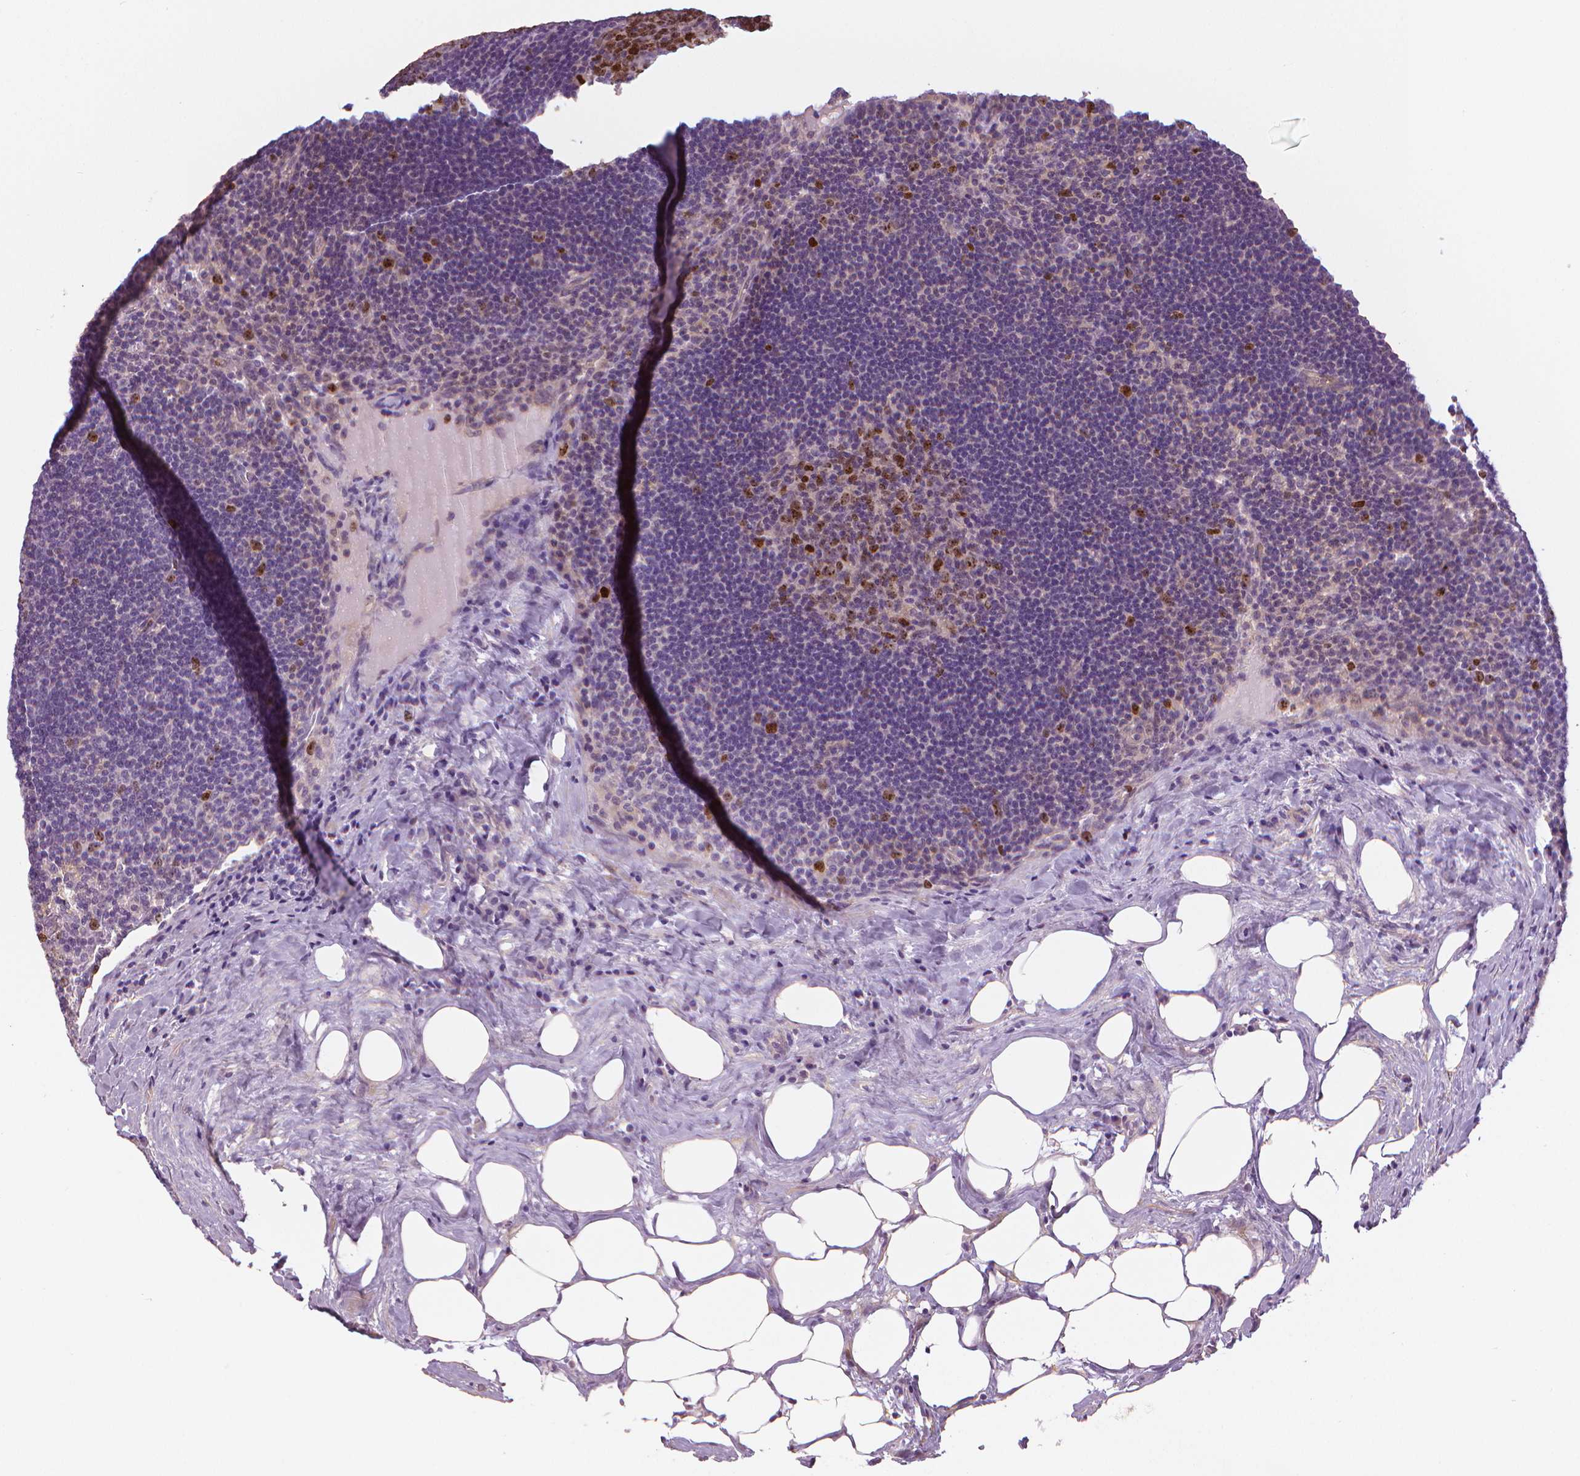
{"staining": {"intensity": "moderate", "quantity": "25%-75%", "location": "nuclear"}, "tissue": "lymph node", "cell_type": "Germinal center cells", "image_type": "normal", "snomed": [{"axis": "morphology", "description": "Normal tissue, NOS"}, {"axis": "topography", "description": "Lymph node"}], "caption": "Germinal center cells reveal medium levels of moderate nuclear expression in approximately 25%-75% of cells in benign human lymph node. (IHC, brightfield microscopy, high magnification).", "gene": "MKI67", "patient": {"sex": "male", "age": 67}}